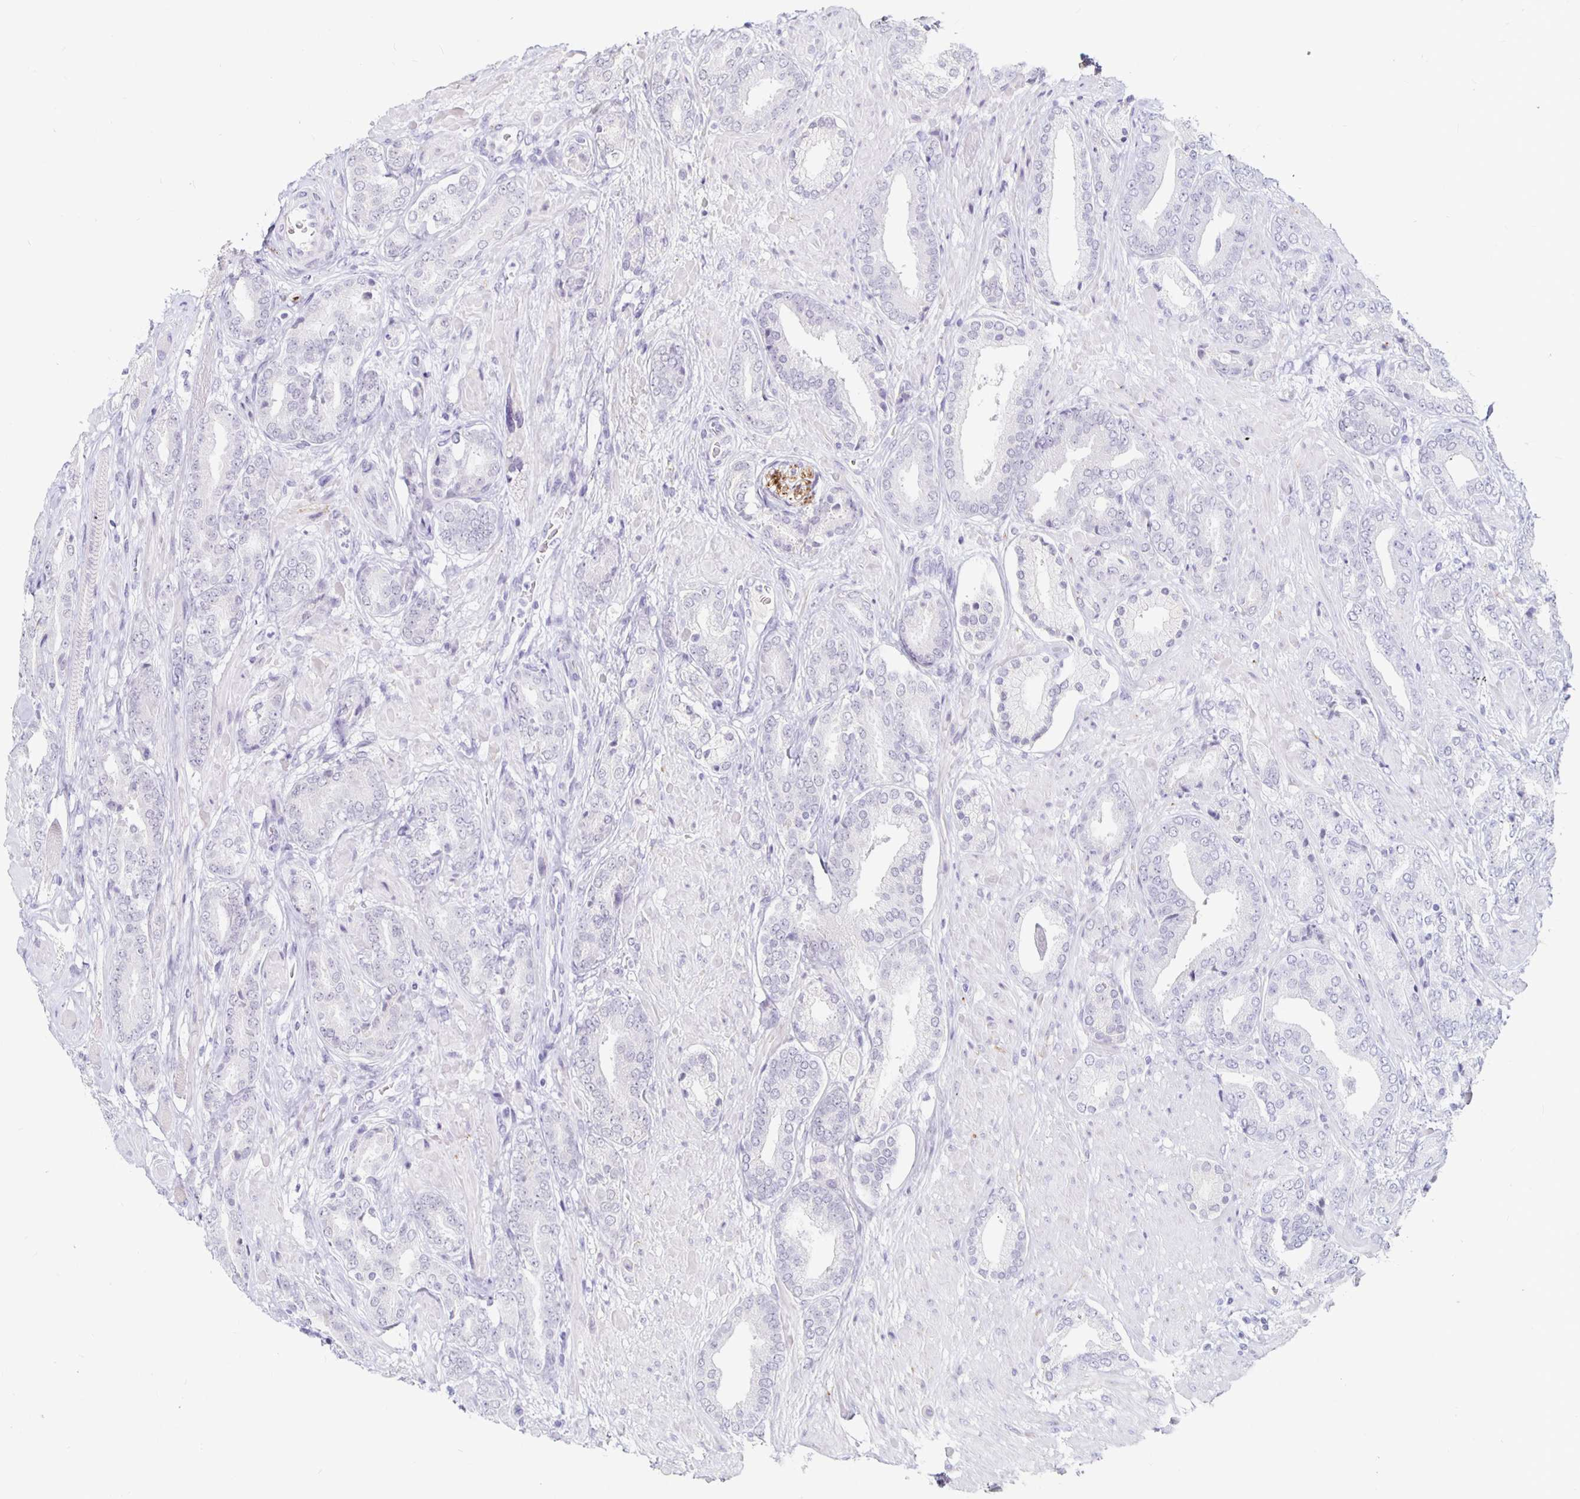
{"staining": {"intensity": "negative", "quantity": "none", "location": "none"}, "tissue": "prostate cancer", "cell_type": "Tumor cells", "image_type": "cancer", "snomed": [{"axis": "morphology", "description": "Adenocarcinoma, High grade"}, {"axis": "topography", "description": "Prostate"}], "caption": "This is an immunohistochemistry (IHC) micrograph of prostate adenocarcinoma (high-grade). There is no expression in tumor cells.", "gene": "KCNQ2", "patient": {"sex": "male", "age": 56}}